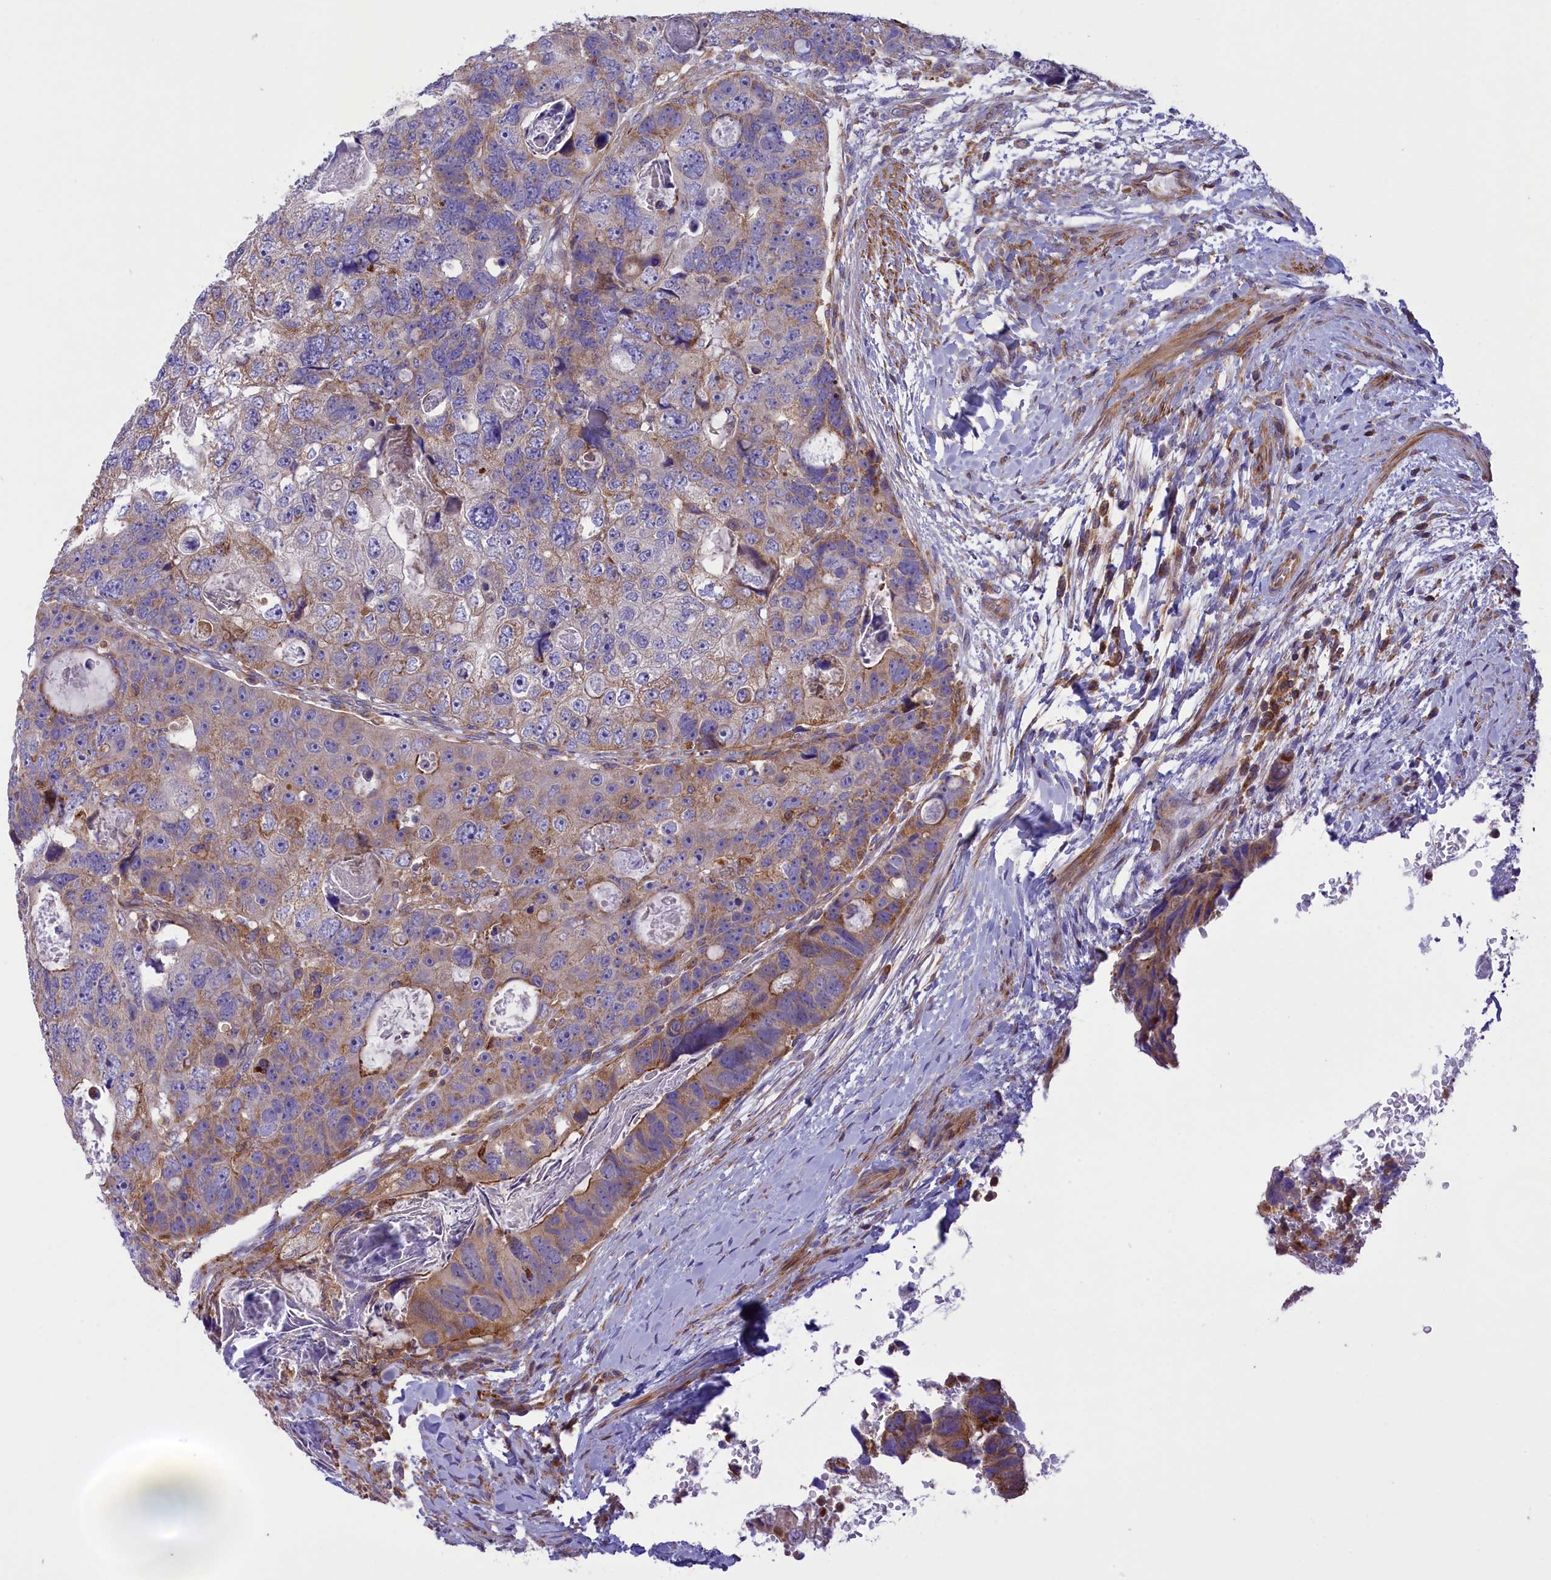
{"staining": {"intensity": "moderate", "quantity": "<25%", "location": "cytoplasmic/membranous"}, "tissue": "colorectal cancer", "cell_type": "Tumor cells", "image_type": "cancer", "snomed": [{"axis": "morphology", "description": "Adenocarcinoma, NOS"}, {"axis": "topography", "description": "Rectum"}], "caption": "The image exhibits staining of colorectal adenocarcinoma, revealing moderate cytoplasmic/membranous protein staining (brown color) within tumor cells.", "gene": "CORO7-PAM16", "patient": {"sex": "male", "age": 59}}